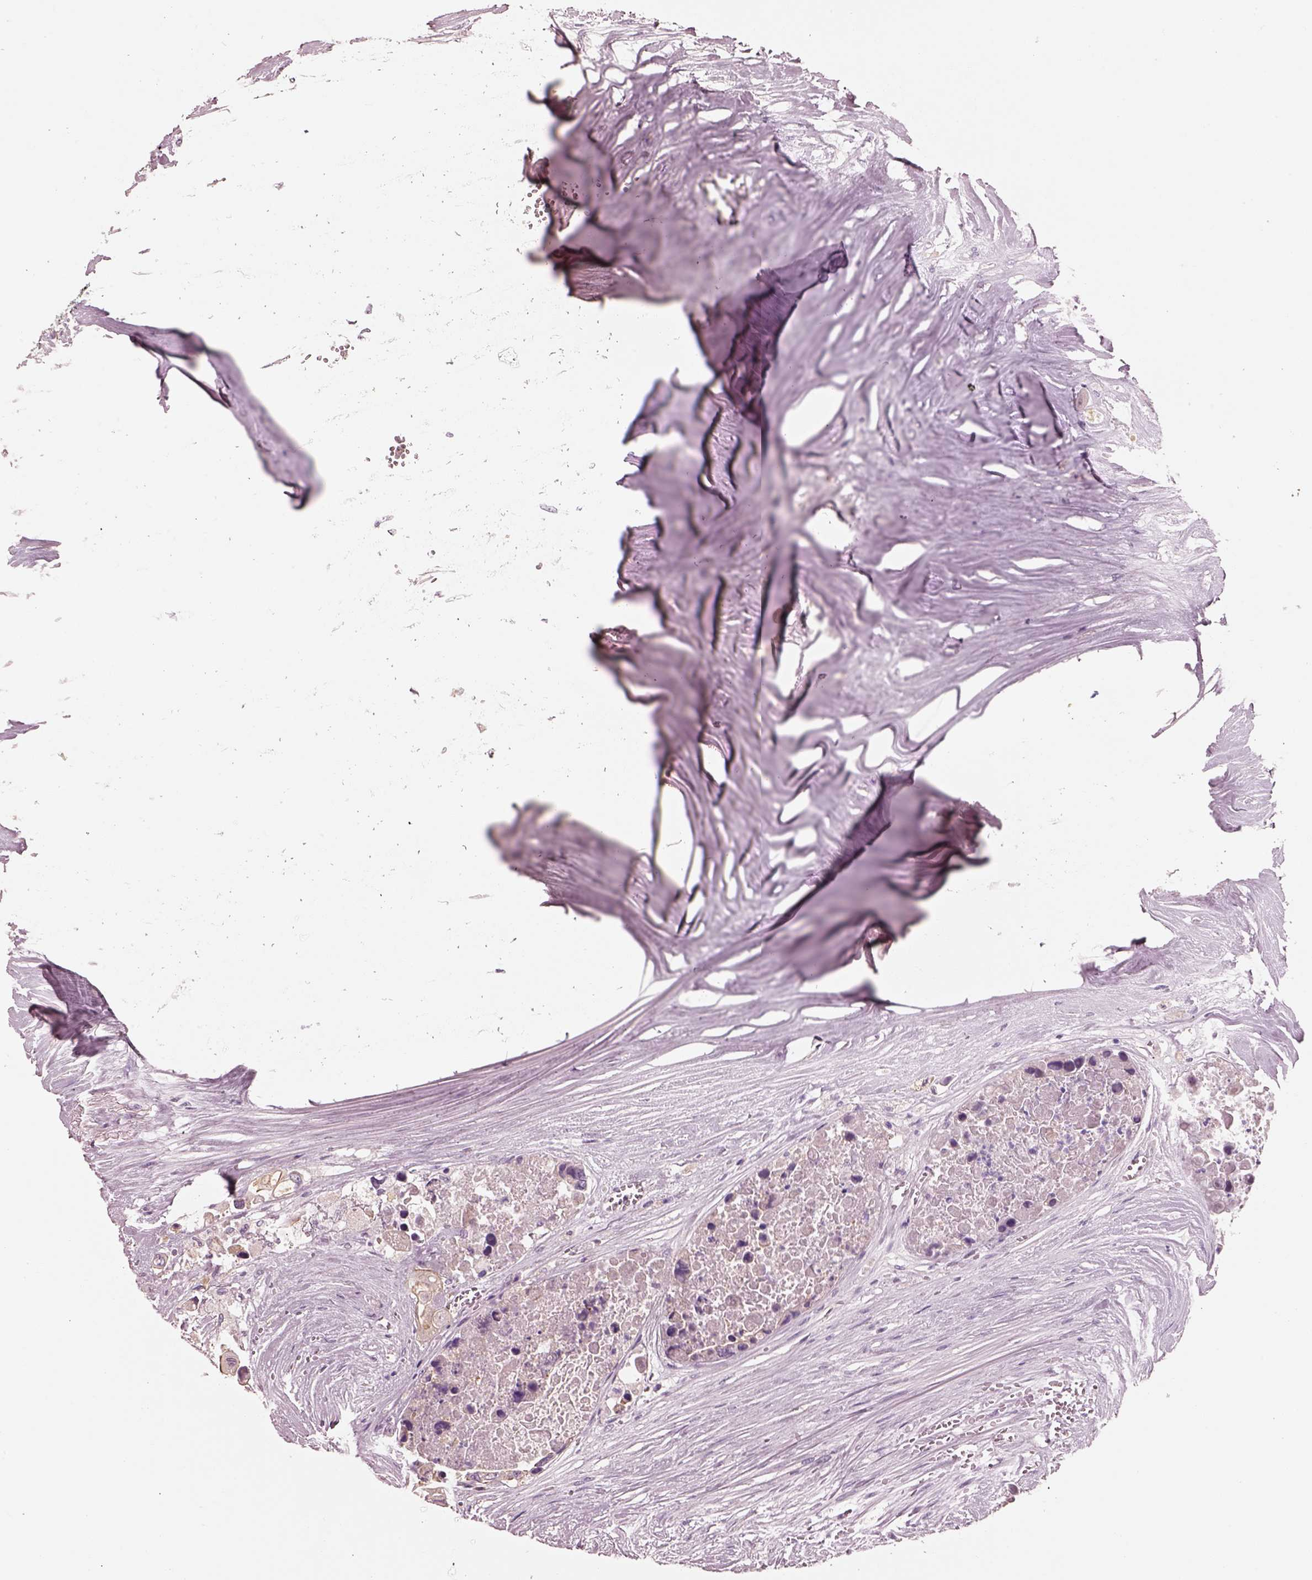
{"staining": {"intensity": "negative", "quantity": "none", "location": "none"}, "tissue": "colorectal cancer", "cell_type": "Tumor cells", "image_type": "cancer", "snomed": [{"axis": "morphology", "description": "Adenocarcinoma, NOS"}, {"axis": "topography", "description": "Colon"}], "caption": "IHC of human colorectal cancer displays no expression in tumor cells. (DAB (3,3'-diaminobenzidine) immunohistochemistry, high magnification).", "gene": "IGLL1", "patient": {"sex": "female", "age": 48}}